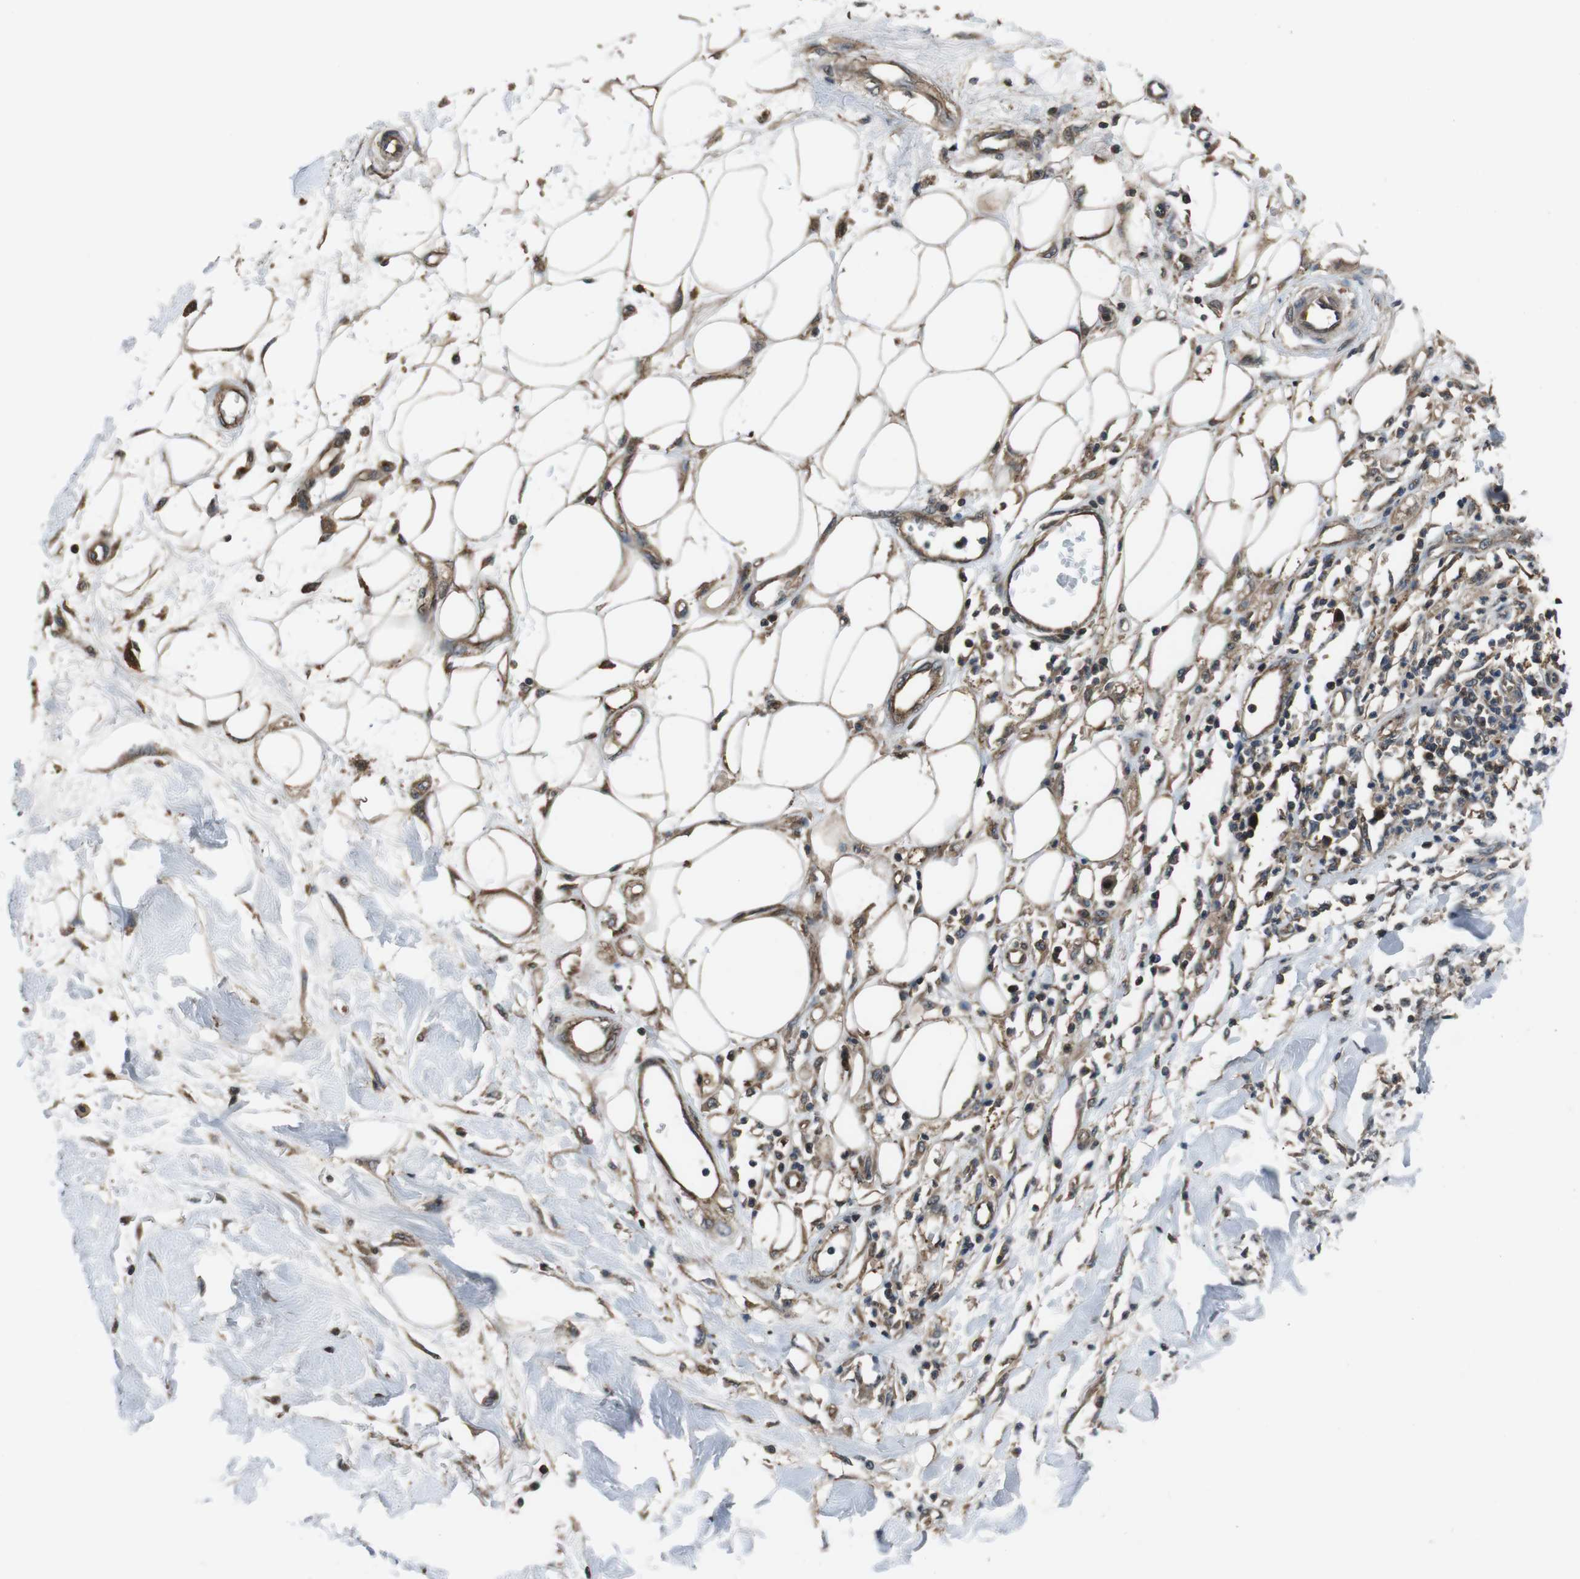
{"staining": {"intensity": "moderate", "quantity": "25%-75%", "location": "cytoplasmic/membranous"}, "tissue": "adipose tissue", "cell_type": "Adipocytes", "image_type": "normal", "snomed": [{"axis": "morphology", "description": "Normal tissue, NOS"}, {"axis": "morphology", "description": "Squamous cell carcinoma, NOS"}, {"axis": "topography", "description": "Skin"}, {"axis": "topography", "description": "Peripheral nerve tissue"}], "caption": "Adipose tissue stained with DAB immunohistochemistry reveals medium levels of moderate cytoplasmic/membranous positivity in approximately 25%-75% of adipocytes.", "gene": "SLC22A23", "patient": {"sex": "male", "age": 83}}